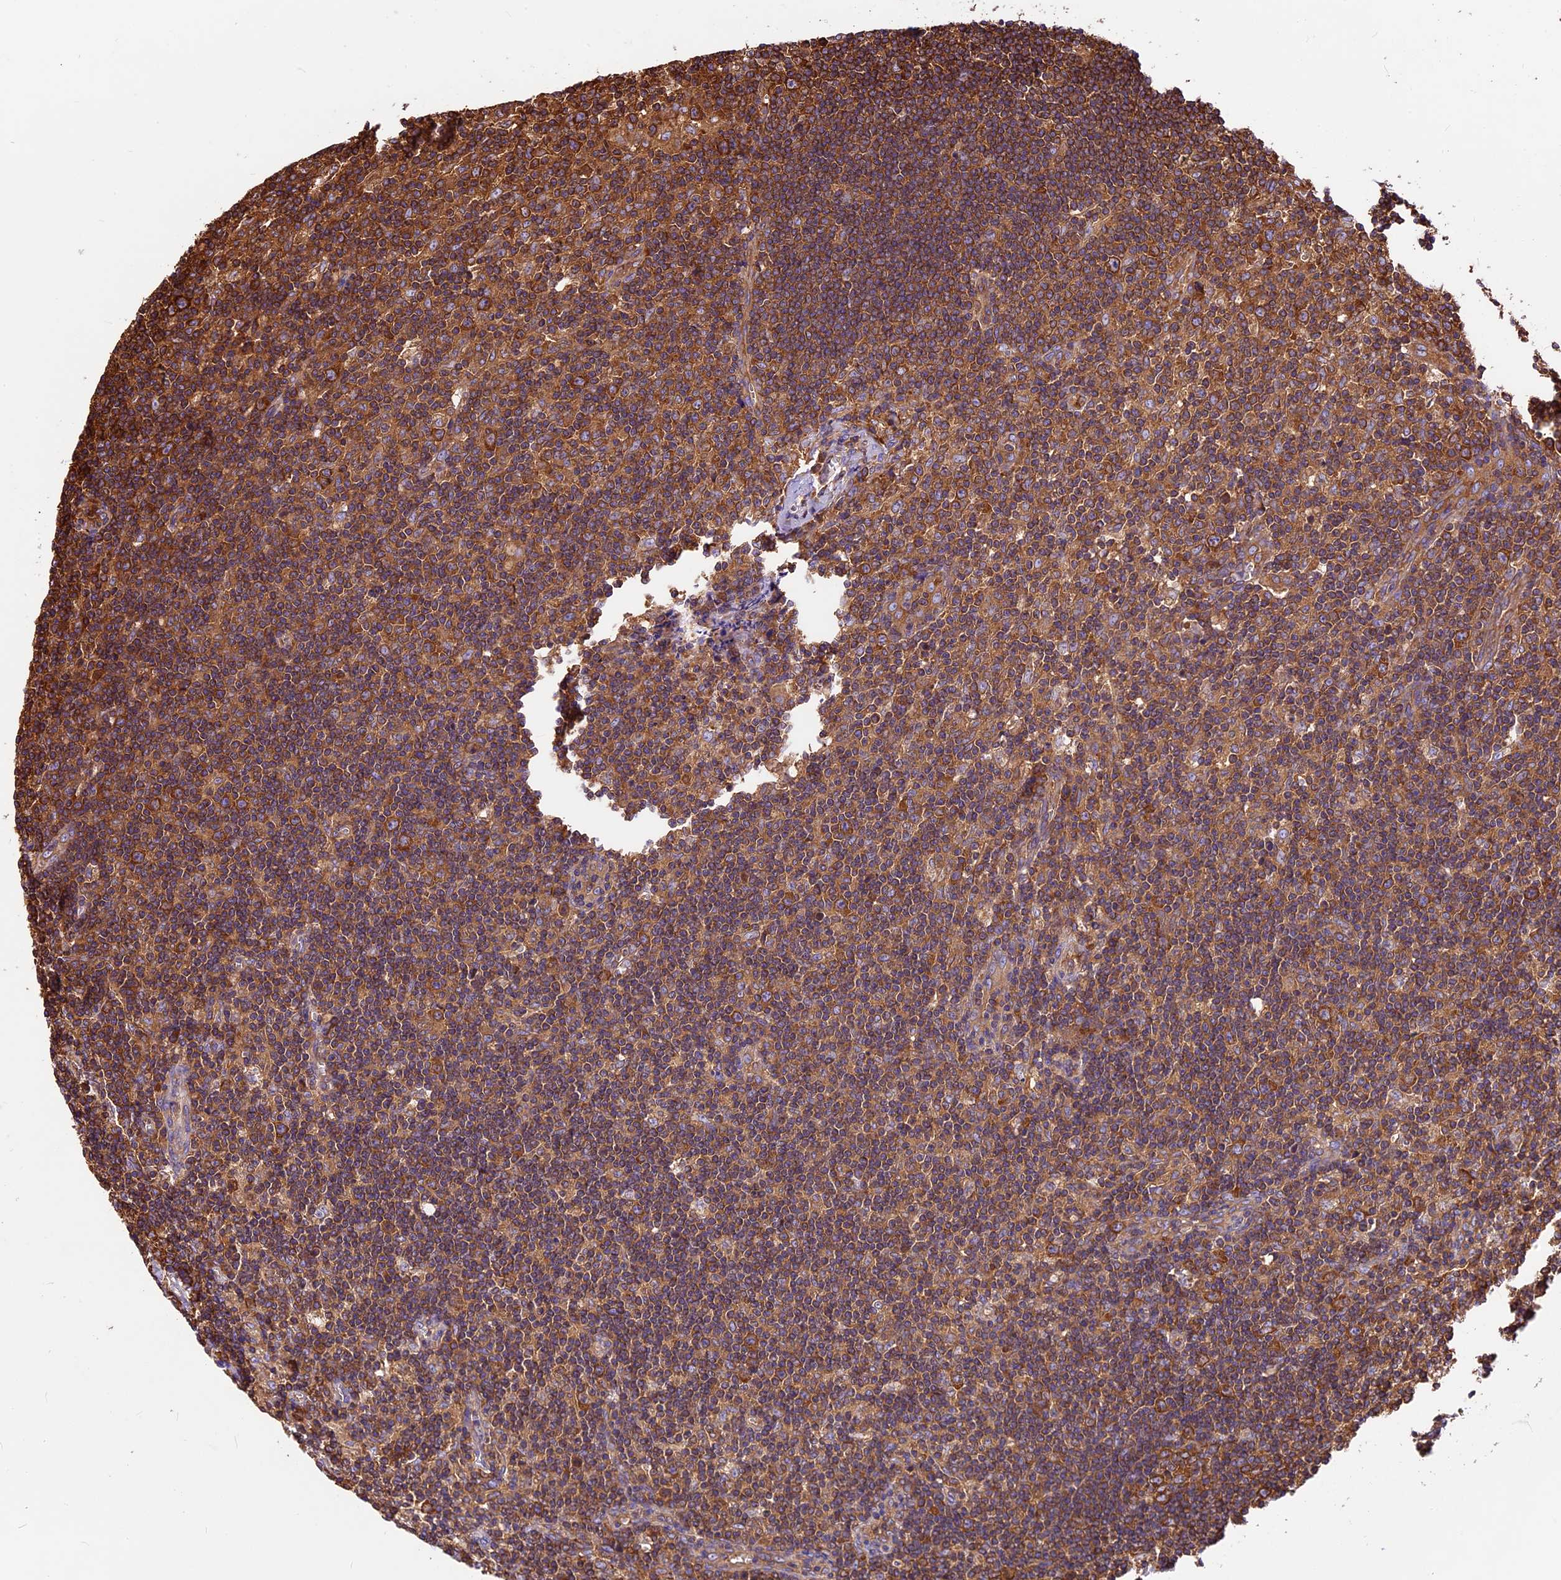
{"staining": {"intensity": "strong", "quantity": ">75%", "location": "cytoplasmic/membranous"}, "tissue": "lymph node", "cell_type": "Germinal center cells", "image_type": "normal", "snomed": [{"axis": "morphology", "description": "Normal tissue, NOS"}, {"axis": "topography", "description": "Lymph node"}], "caption": "Lymph node was stained to show a protein in brown. There is high levels of strong cytoplasmic/membranous positivity in approximately >75% of germinal center cells. The protein of interest is stained brown, and the nuclei are stained in blue (DAB (3,3'-diaminobenzidine) IHC with brightfield microscopy, high magnification).", "gene": "KARS1", "patient": {"sex": "male", "age": 58}}